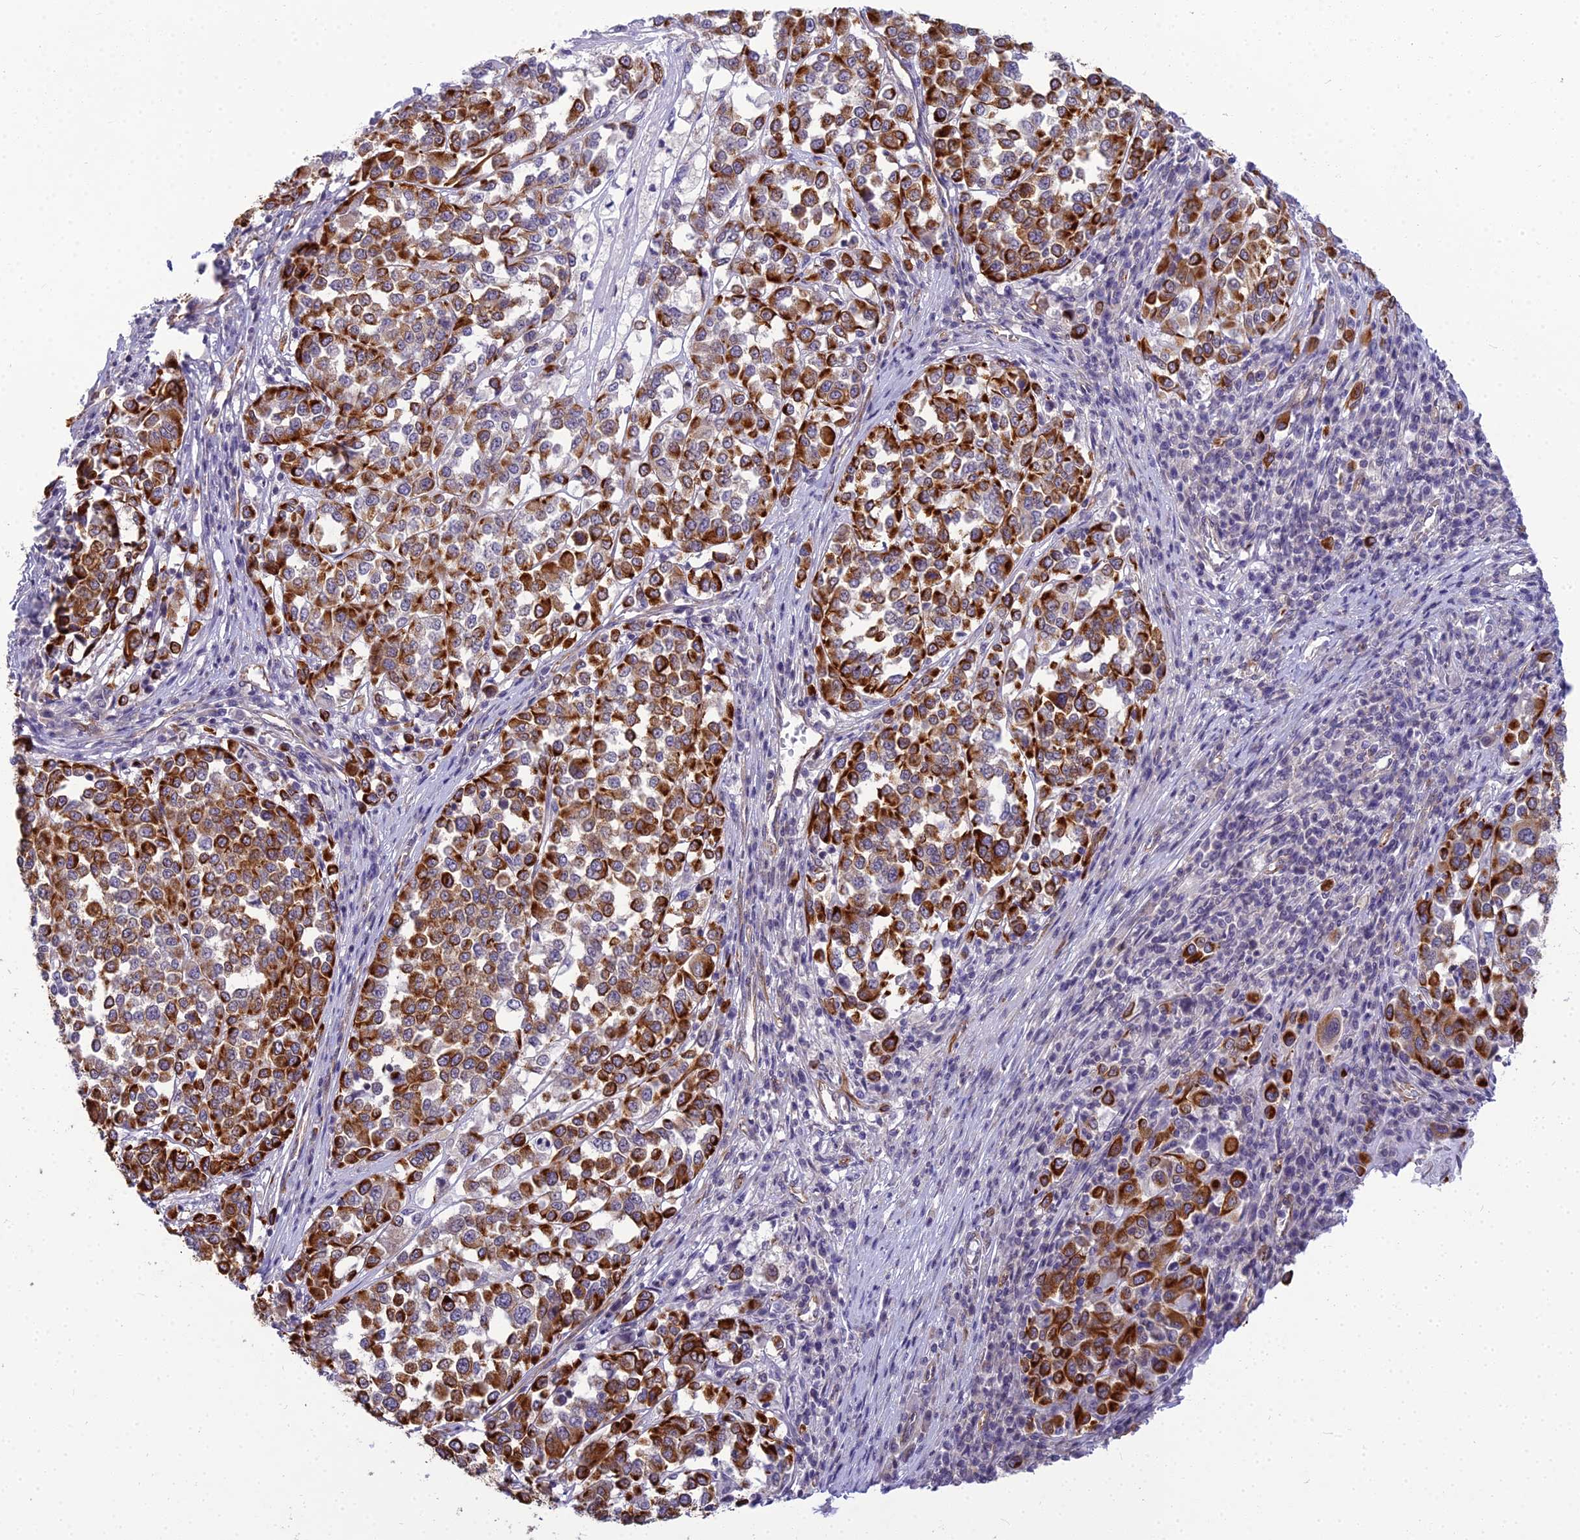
{"staining": {"intensity": "strong", "quantity": ">75%", "location": "cytoplasmic/membranous"}, "tissue": "melanoma", "cell_type": "Tumor cells", "image_type": "cancer", "snomed": [{"axis": "morphology", "description": "Malignant melanoma, Metastatic site"}, {"axis": "topography", "description": "Lymph node"}], "caption": "A brown stain labels strong cytoplasmic/membranous staining of a protein in human melanoma tumor cells.", "gene": "RGL3", "patient": {"sex": "male", "age": 44}}